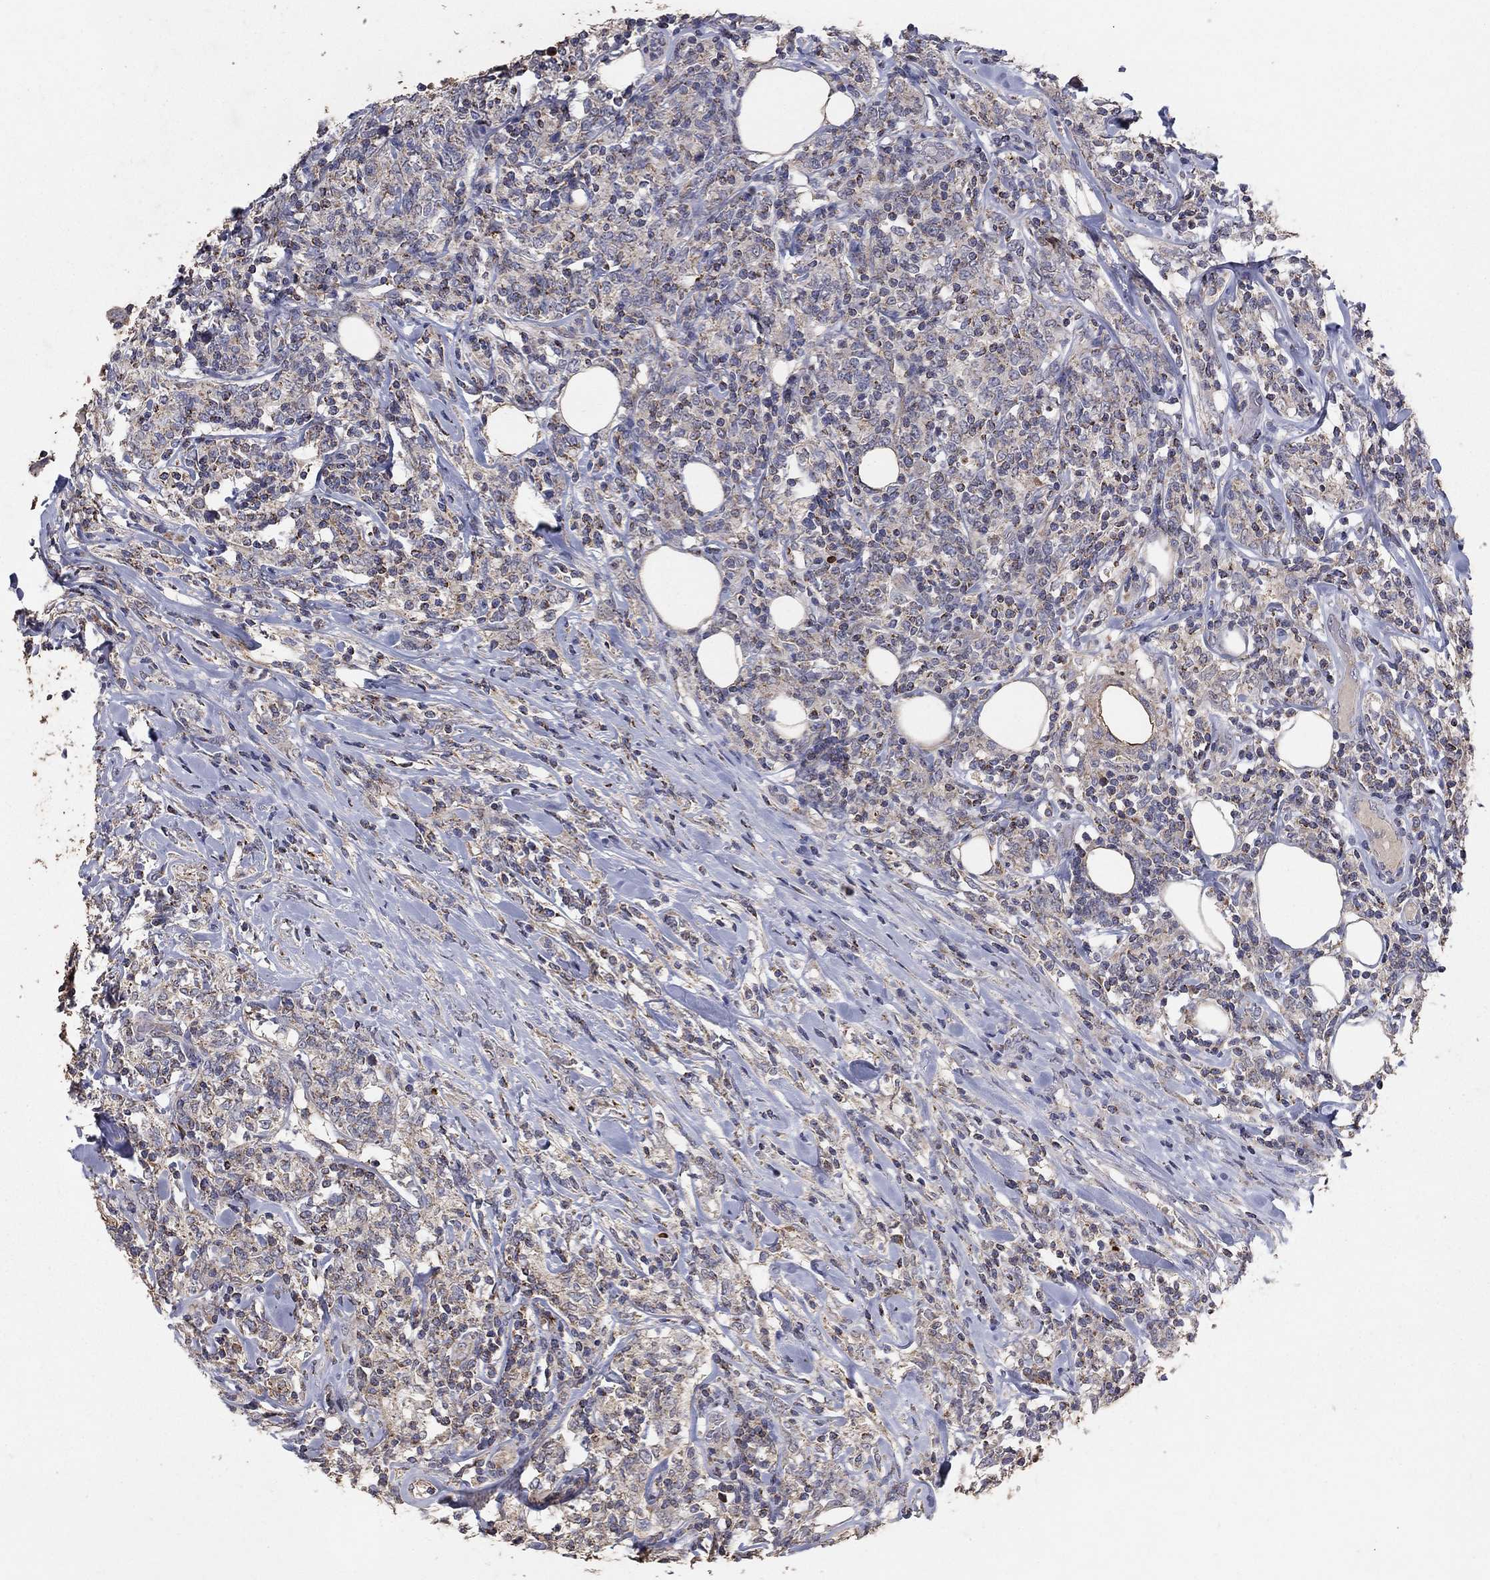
{"staining": {"intensity": "weak", "quantity": ">75%", "location": "cytoplasmic/membranous"}, "tissue": "lymphoma", "cell_type": "Tumor cells", "image_type": "cancer", "snomed": [{"axis": "morphology", "description": "Malignant lymphoma, non-Hodgkin's type, High grade"}, {"axis": "topography", "description": "Lymph node"}], "caption": "Weak cytoplasmic/membranous expression for a protein is present in about >75% of tumor cells of malignant lymphoma, non-Hodgkin's type (high-grade) using IHC.", "gene": "GPSM1", "patient": {"sex": "female", "age": 84}}